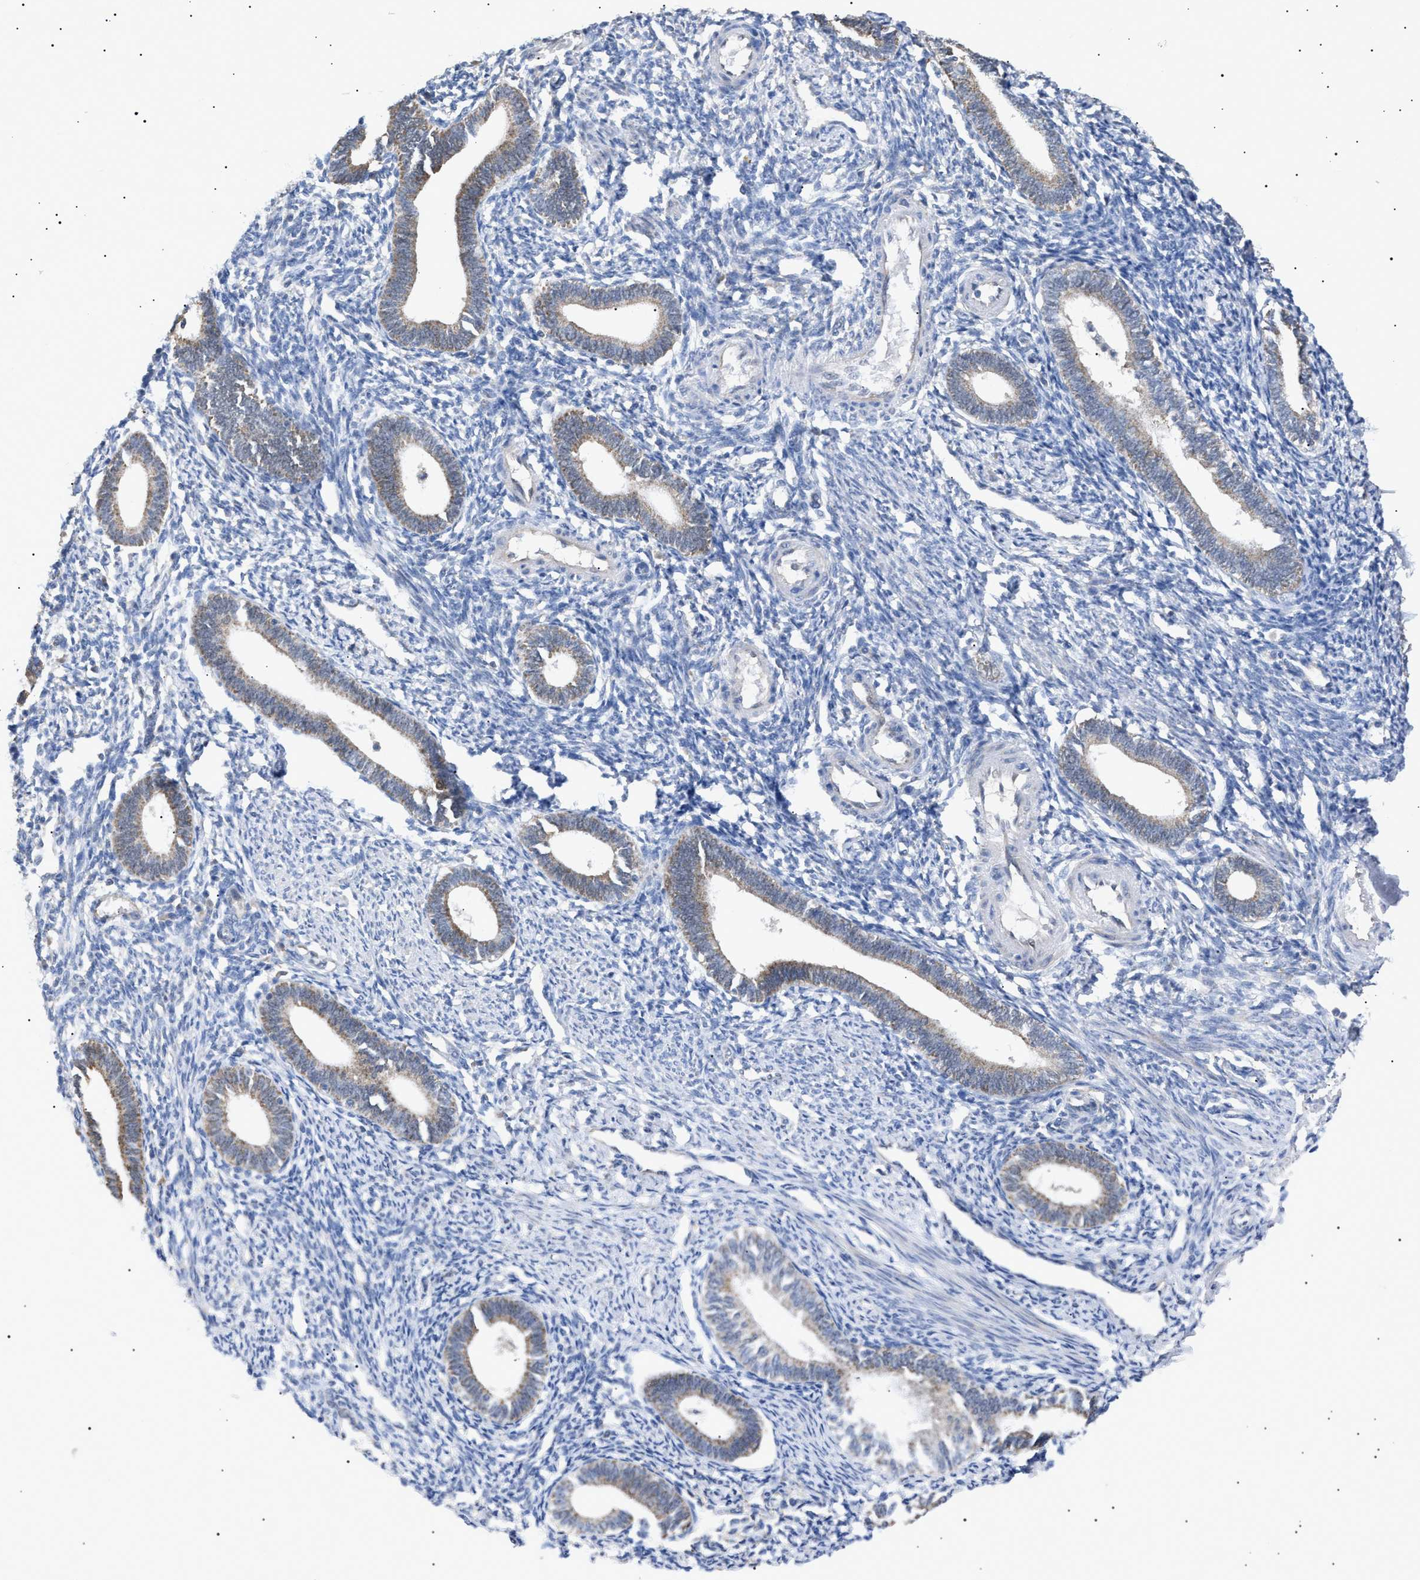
{"staining": {"intensity": "weak", "quantity": "<25%", "location": "cytoplasmic/membranous"}, "tissue": "endometrium", "cell_type": "Cells in endometrial stroma", "image_type": "normal", "snomed": [{"axis": "morphology", "description": "Normal tissue, NOS"}, {"axis": "topography", "description": "Endometrium"}], "caption": "IHC of unremarkable endometrium shows no positivity in cells in endometrial stroma.", "gene": "SIRT5", "patient": {"sex": "female", "age": 41}}